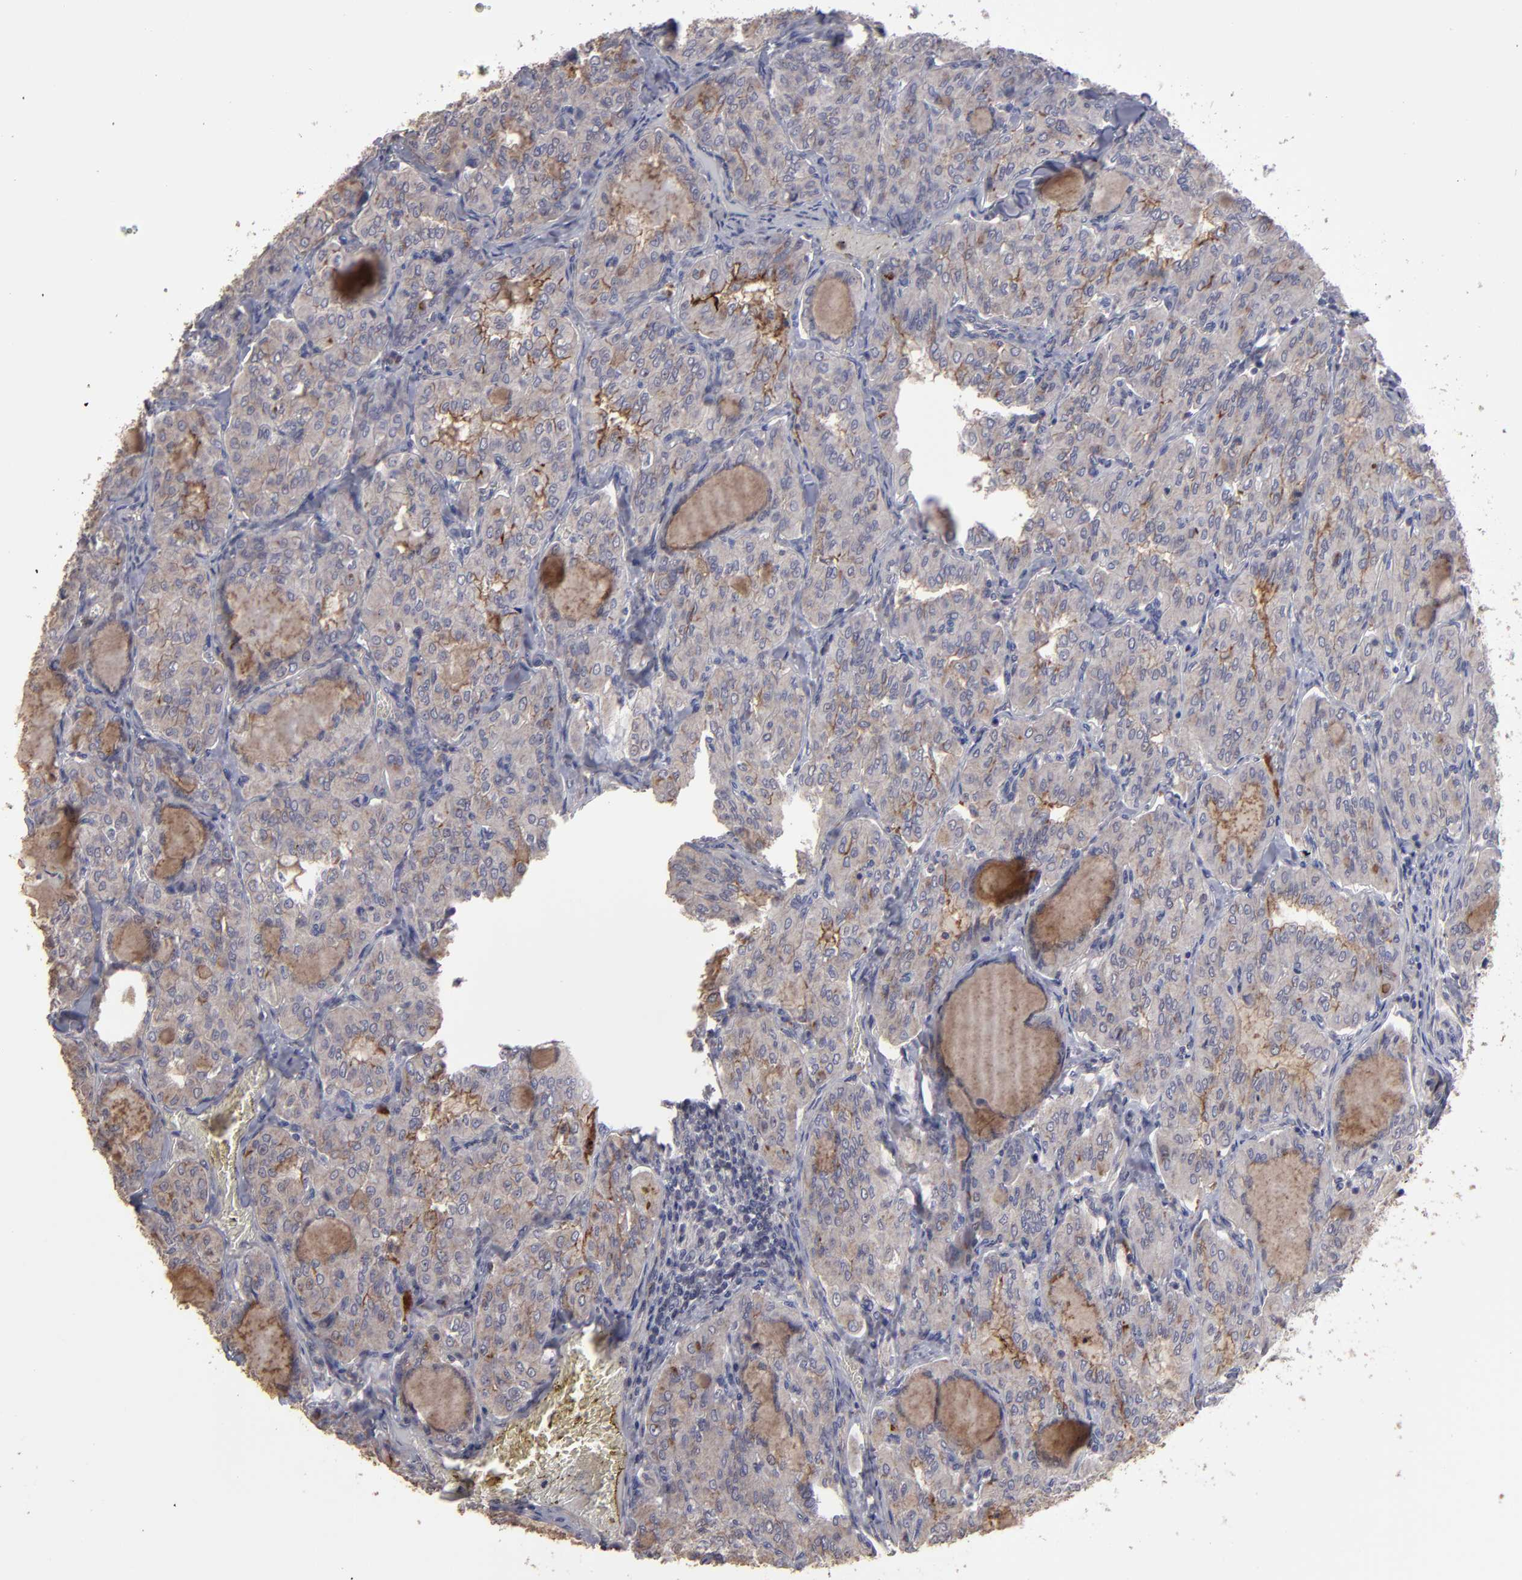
{"staining": {"intensity": "moderate", "quantity": ">75%", "location": "cytoplasmic/membranous"}, "tissue": "thyroid cancer", "cell_type": "Tumor cells", "image_type": "cancer", "snomed": [{"axis": "morphology", "description": "Papillary adenocarcinoma, NOS"}, {"axis": "topography", "description": "Thyroid gland"}], "caption": "Immunohistochemical staining of human thyroid cancer exhibits medium levels of moderate cytoplasmic/membranous staining in approximately >75% of tumor cells.", "gene": "CD55", "patient": {"sex": "male", "age": 20}}